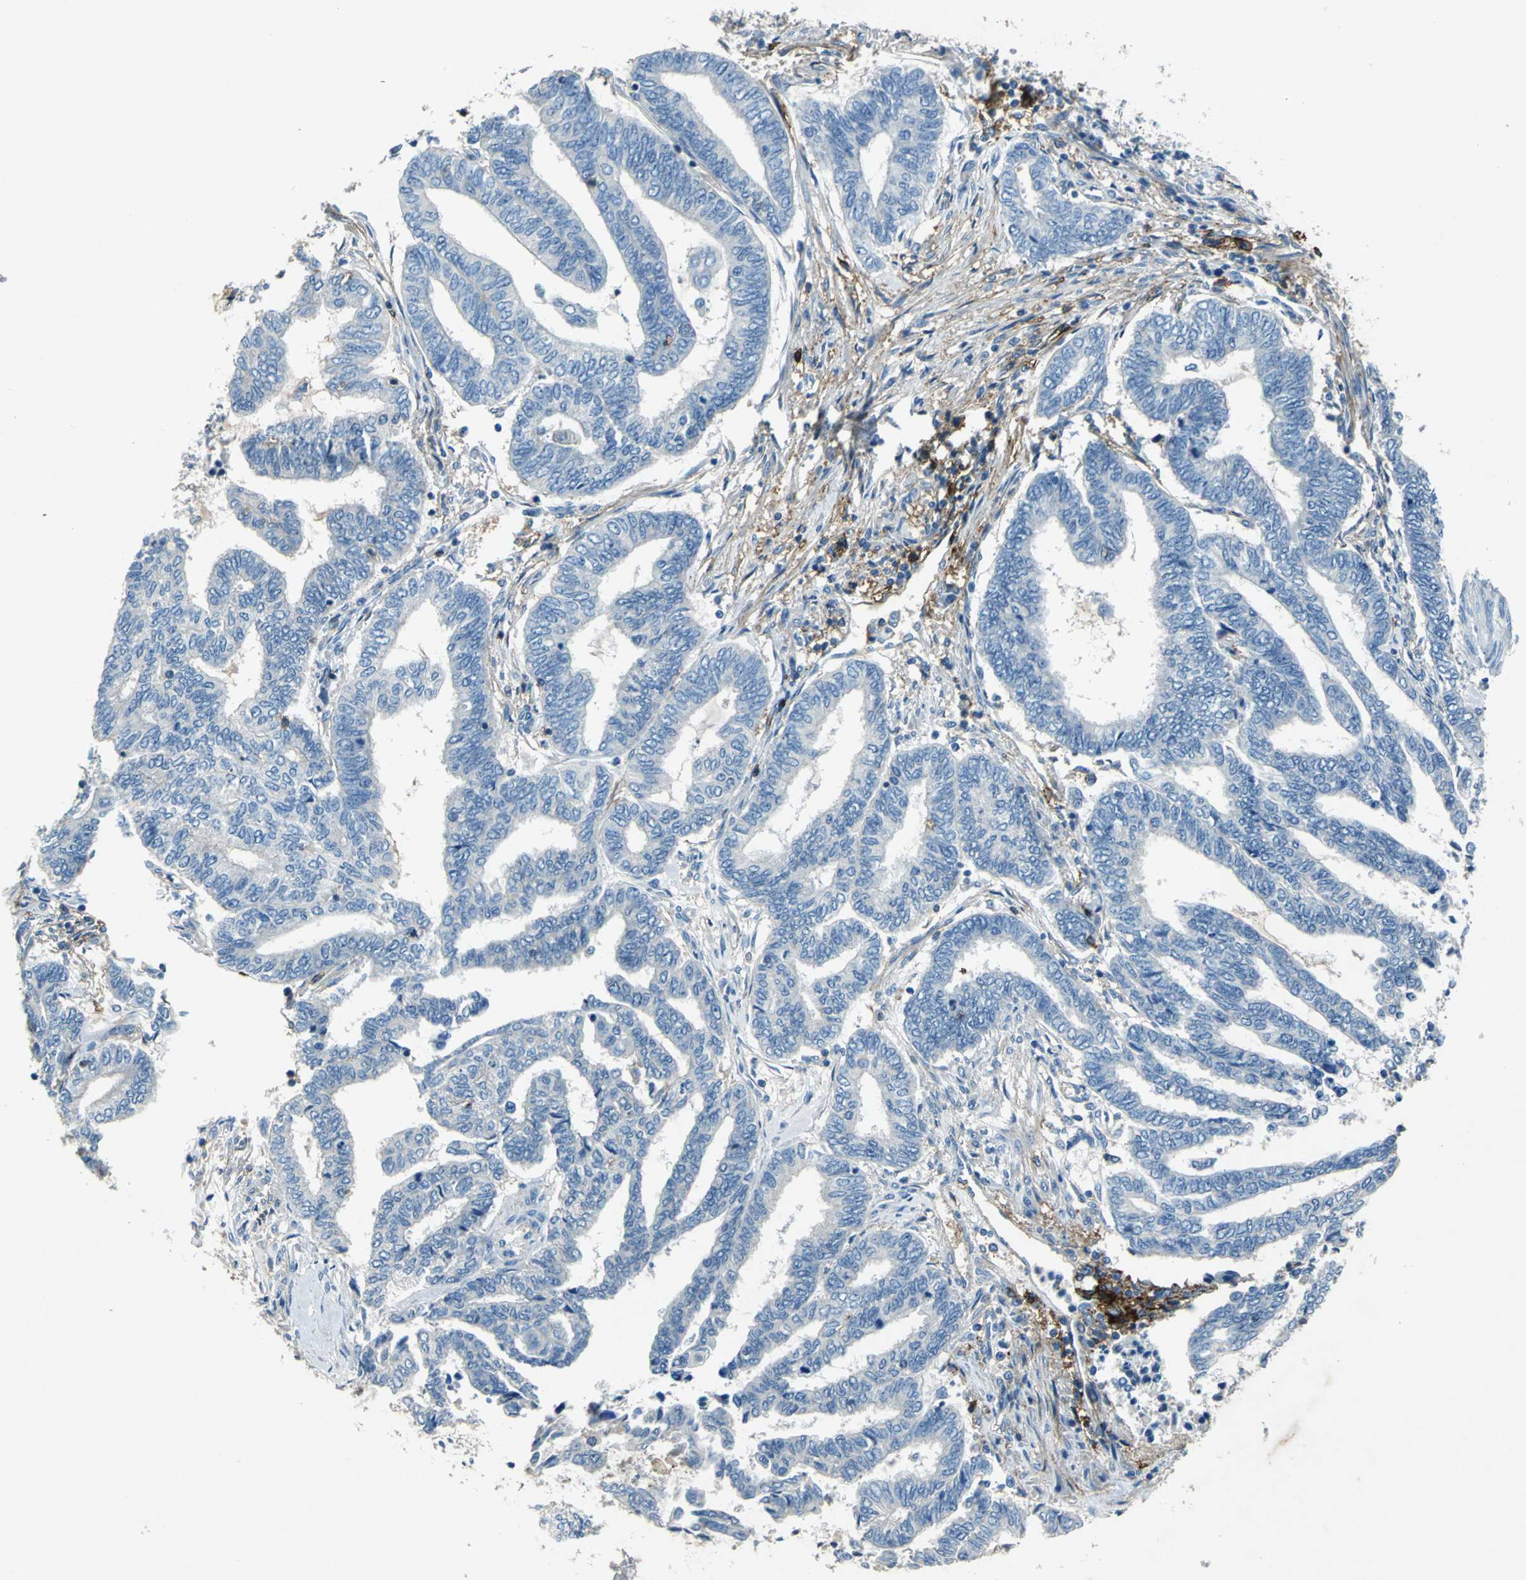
{"staining": {"intensity": "negative", "quantity": "none", "location": "none"}, "tissue": "endometrial cancer", "cell_type": "Tumor cells", "image_type": "cancer", "snomed": [{"axis": "morphology", "description": "Adenocarcinoma, NOS"}, {"axis": "topography", "description": "Uterus"}, {"axis": "topography", "description": "Endometrium"}], "caption": "Protein analysis of endometrial cancer (adenocarcinoma) reveals no significant positivity in tumor cells.", "gene": "RPS13", "patient": {"sex": "female", "age": 70}}